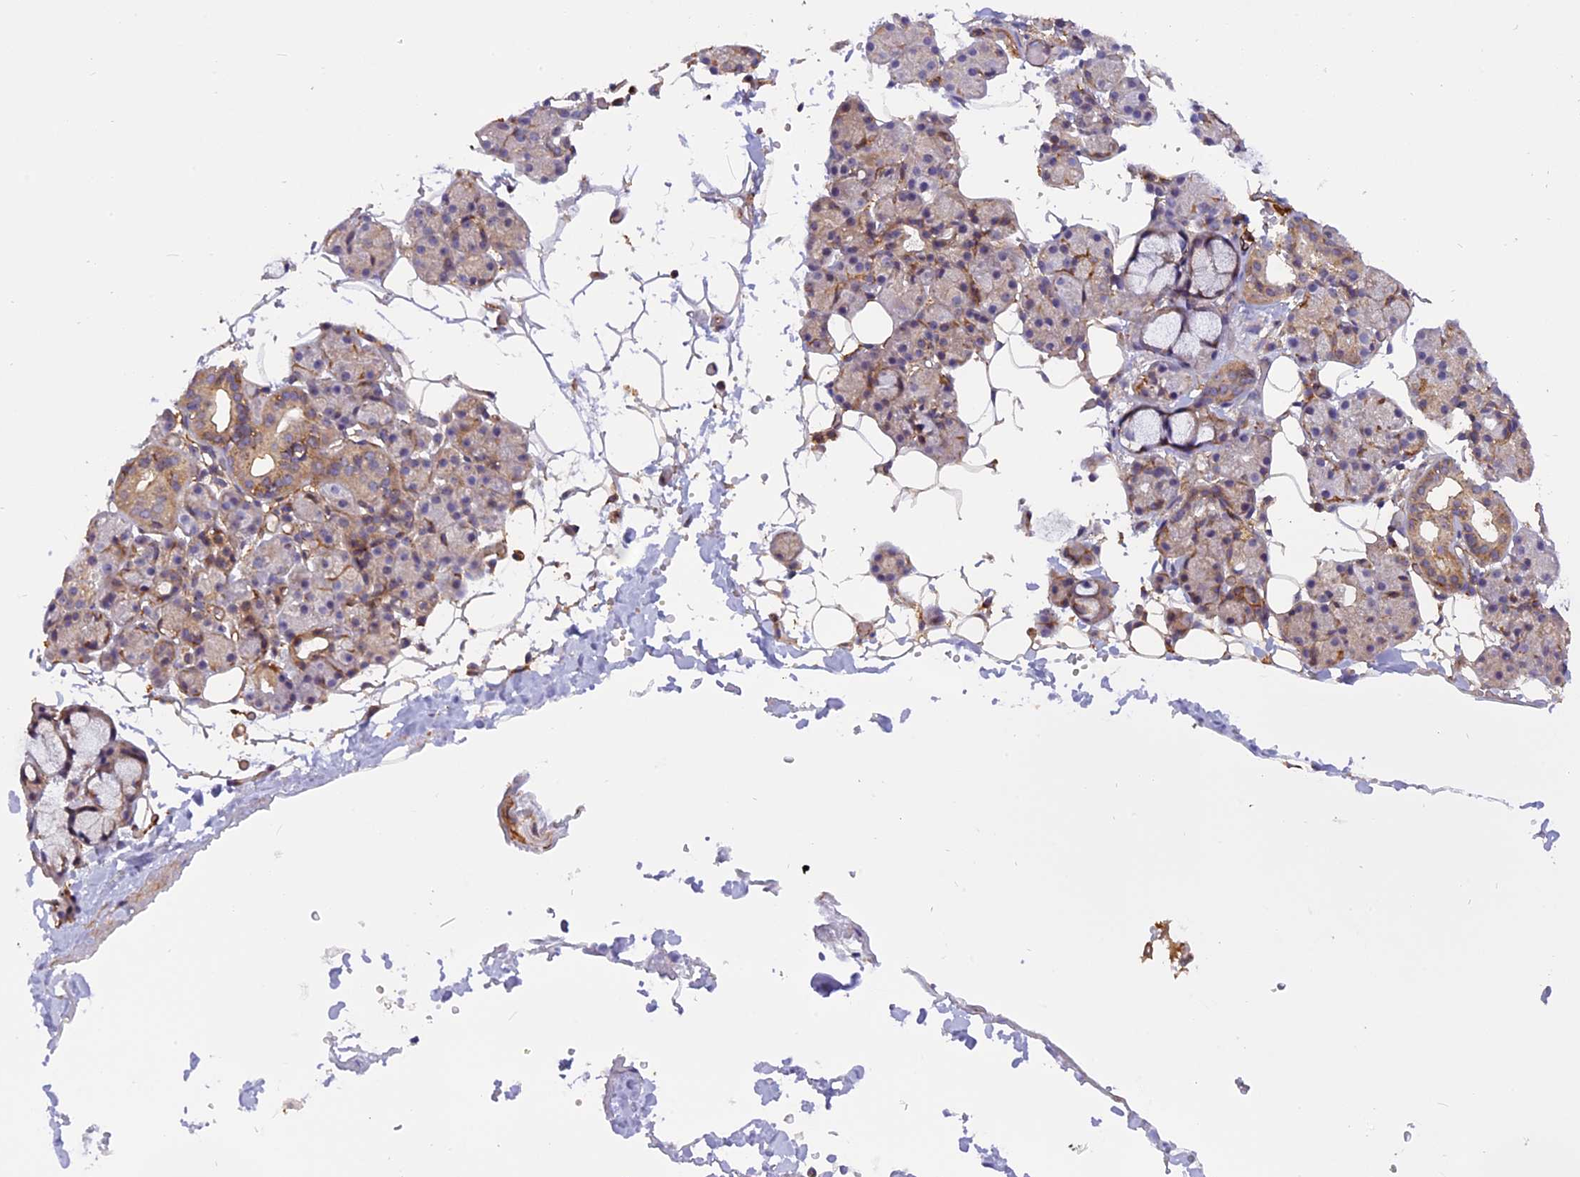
{"staining": {"intensity": "weak", "quantity": "25%-75%", "location": "cytoplasmic/membranous"}, "tissue": "salivary gland", "cell_type": "Glandular cells", "image_type": "normal", "snomed": [{"axis": "morphology", "description": "Normal tissue, NOS"}, {"axis": "topography", "description": "Salivary gland"}], "caption": "Weak cytoplasmic/membranous protein expression is identified in approximately 25%-75% of glandular cells in salivary gland.", "gene": "EHBP1L1", "patient": {"sex": "male", "age": 63}}